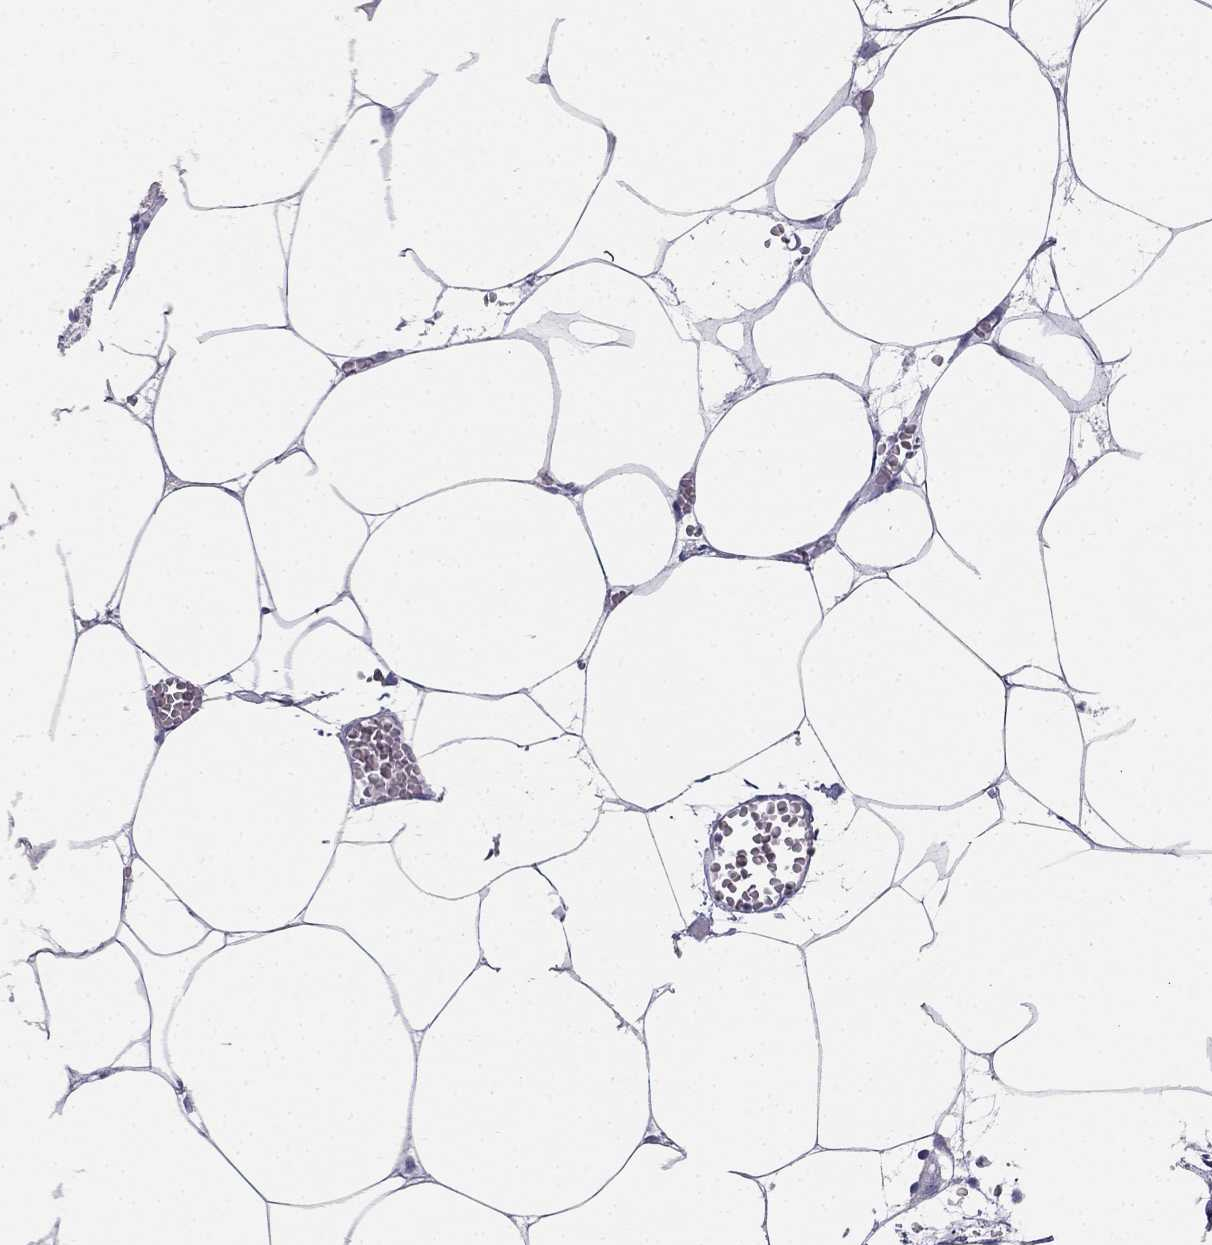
{"staining": {"intensity": "negative", "quantity": "none", "location": "none"}, "tissue": "adipose tissue", "cell_type": "Adipocytes", "image_type": "normal", "snomed": [{"axis": "morphology", "description": "Normal tissue, NOS"}, {"axis": "topography", "description": "Adipose tissue"}, {"axis": "topography", "description": "Pancreas"}, {"axis": "topography", "description": "Peripheral nerve tissue"}], "caption": "Image shows no protein positivity in adipocytes of unremarkable adipose tissue. The staining was performed using DAB to visualize the protein expression in brown, while the nuclei were stained in blue with hematoxylin (Magnification: 20x).", "gene": "RFLNA", "patient": {"sex": "female", "age": 58}}